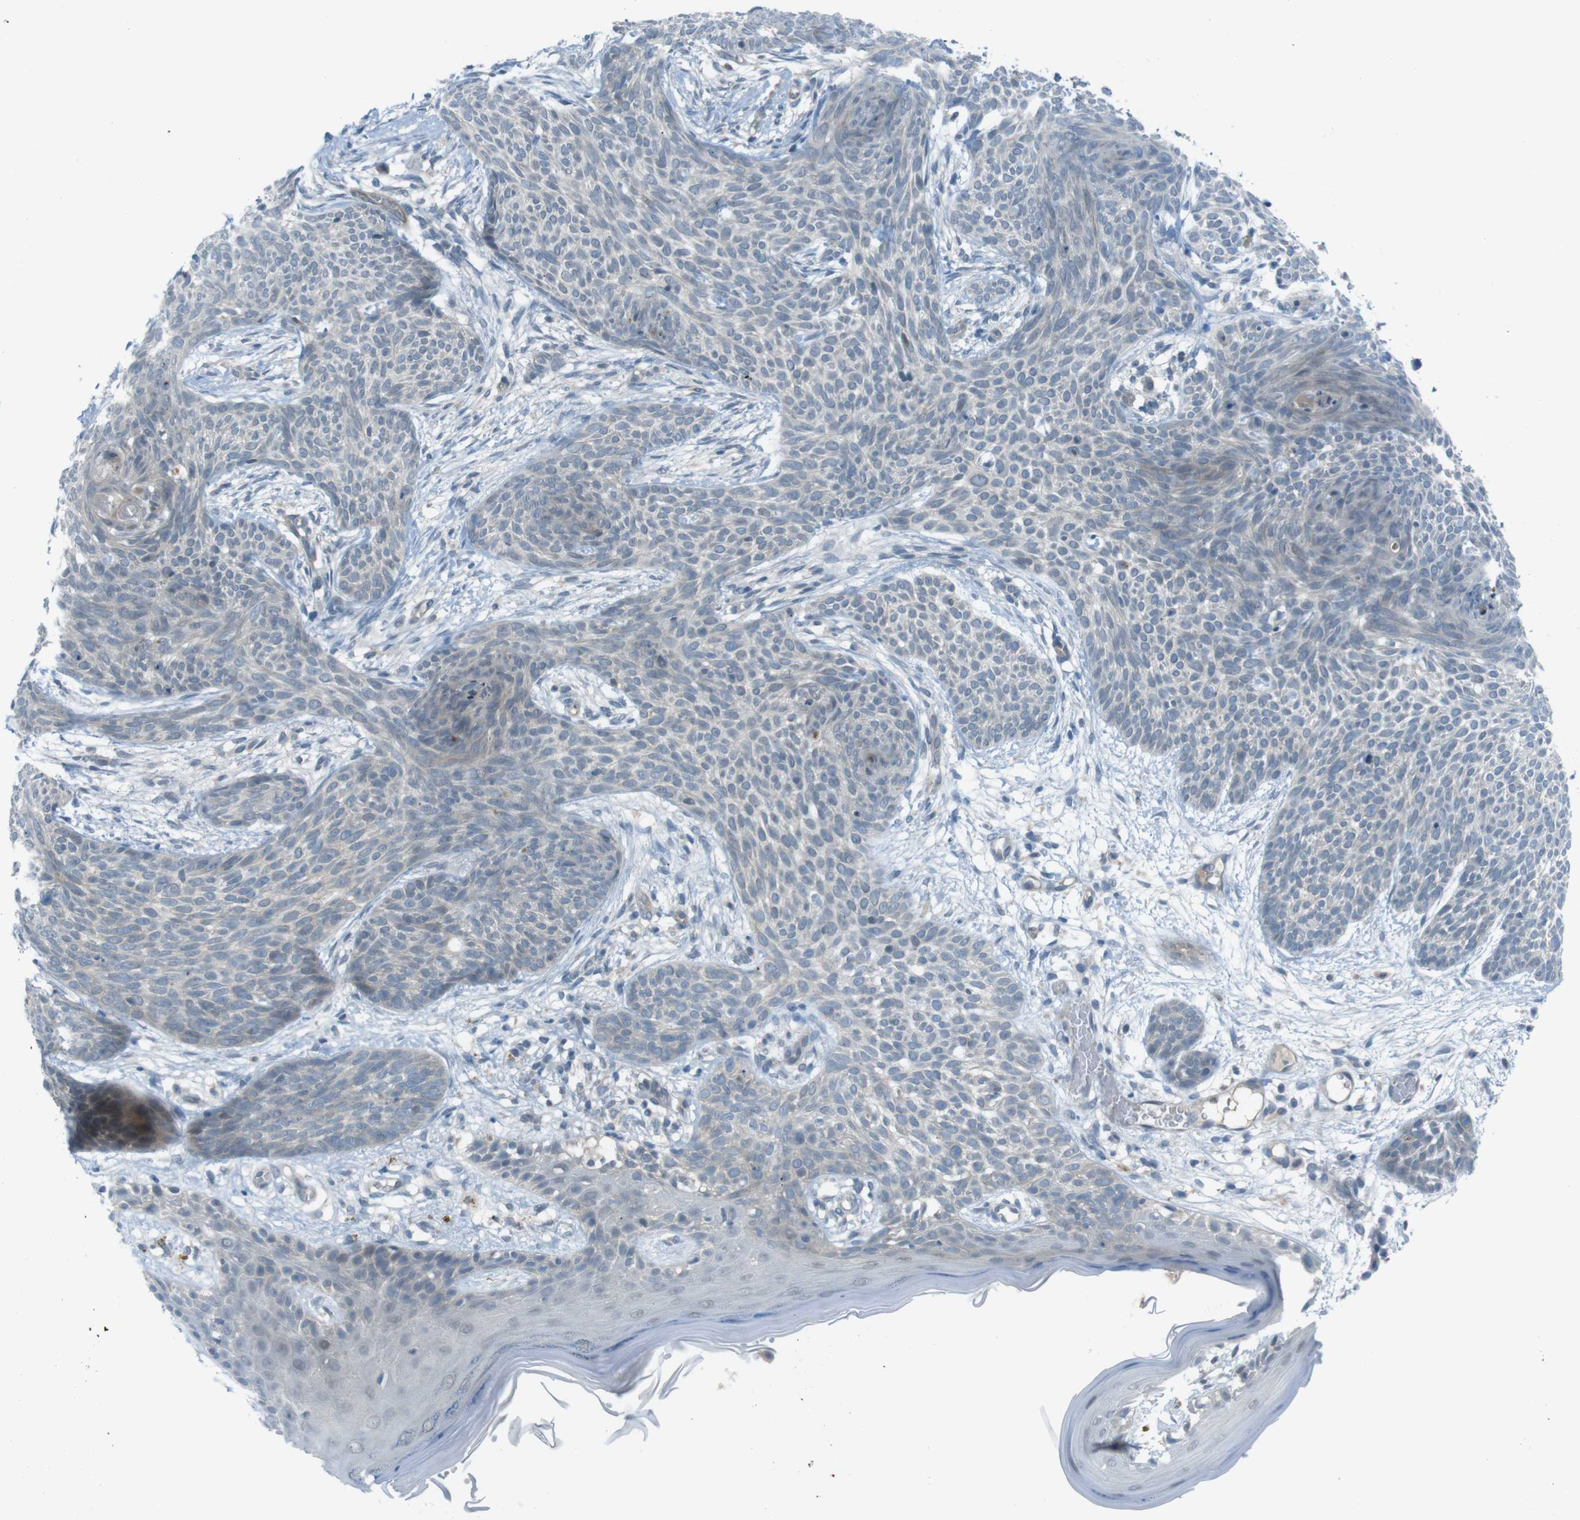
{"staining": {"intensity": "negative", "quantity": "none", "location": "none"}, "tissue": "skin cancer", "cell_type": "Tumor cells", "image_type": "cancer", "snomed": [{"axis": "morphology", "description": "Basal cell carcinoma"}, {"axis": "topography", "description": "Skin"}], "caption": "A high-resolution histopathology image shows IHC staining of basal cell carcinoma (skin), which demonstrates no significant staining in tumor cells.", "gene": "ZDHHC20", "patient": {"sex": "female", "age": 59}}